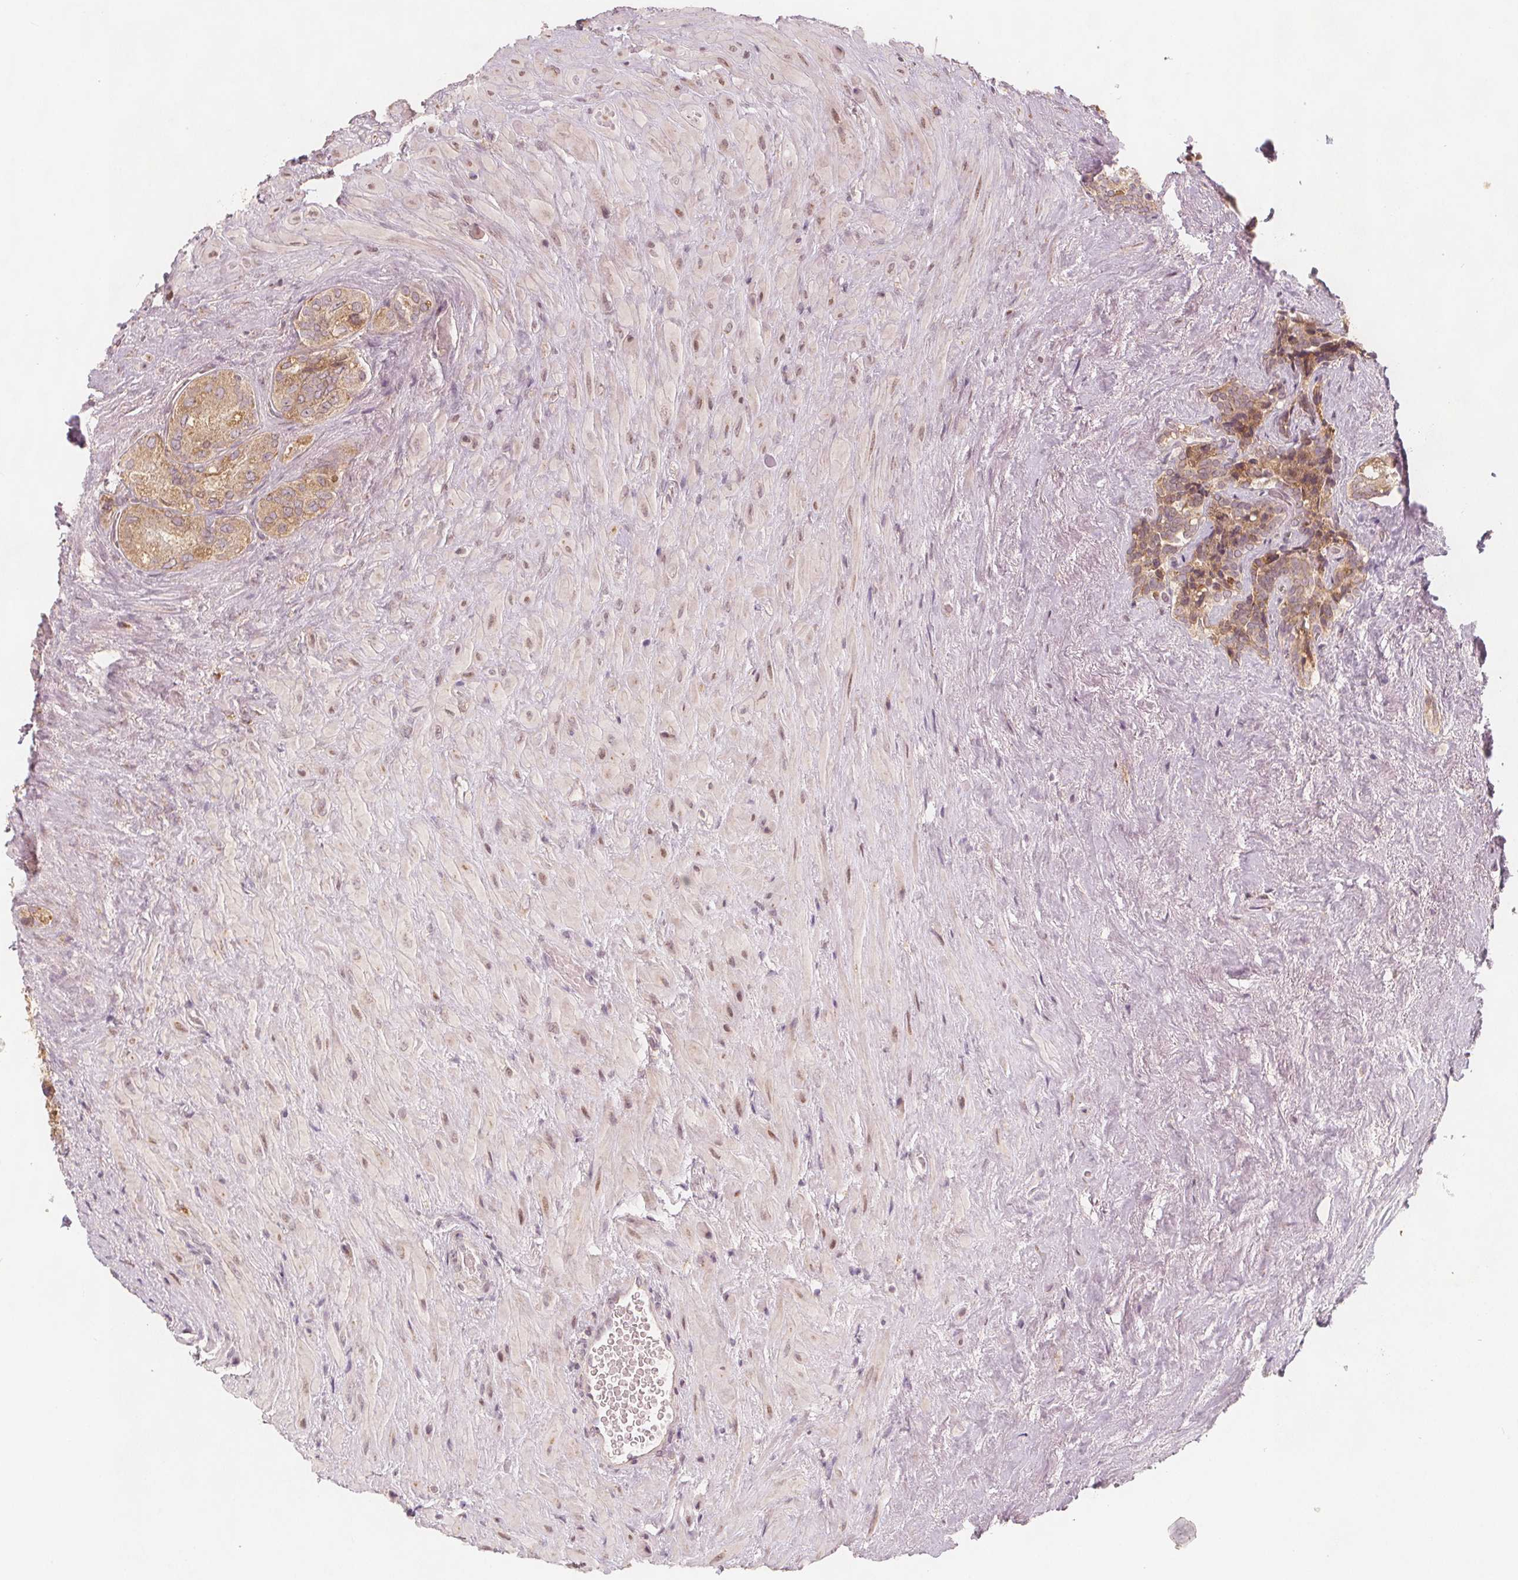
{"staining": {"intensity": "moderate", "quantity": ">75%", "location": "cytoplasmic/membranous"}, "tissue": "seminal vesicle", "cell_type": "Glandular cells", "image_type": "normal", "snomed": [{"axis": "morphology", "description": "Normal tissue, NOS"}, {"axis": "topography", "description": "Seminal veicle"}], "caption": "Immunohistochemistry photomicrograph of unremarkable seminal vesicle stained for a protein (brown), which reveals medium levels of moderate cytoplasmic/membranous expression in about >75% of glandular cells.", "gene": "NCSTN", "patient": {"sex": "male", "age": 69}}